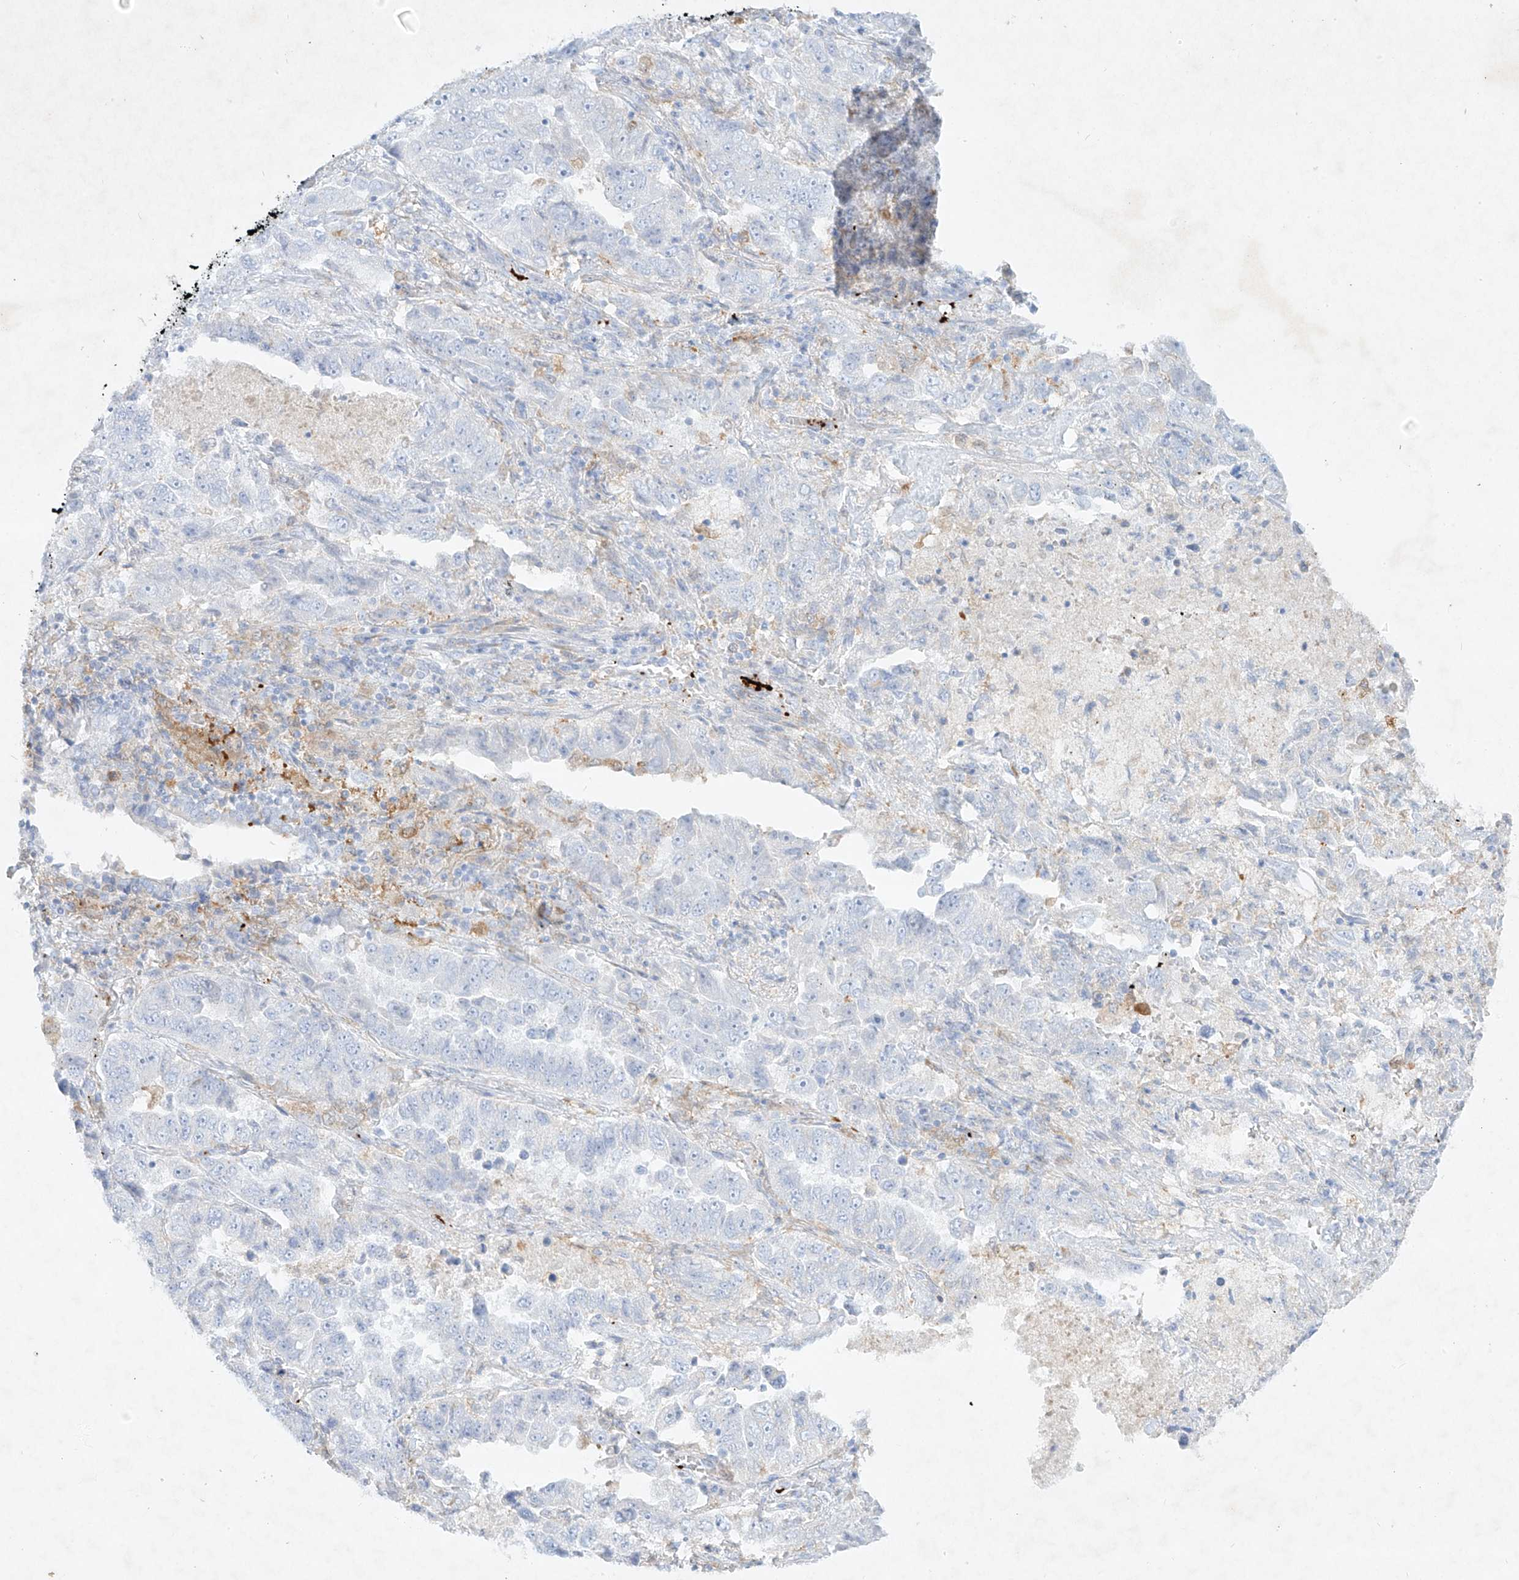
{"staining": {"intensity": "negative", "quantity": "none", "location": "none"}, "tissue": "lung cancer", "cell_type": "Tumor cells", "image_type": "cancer", "snomed": [{"axis": "morphology", "description": "Adenocarcinoma, NOS"}, {"axis": "topography", "description": "Lung"}], "caption": "Tumor cells are negative for protein expression in human lung cancer.", "gene": "PLEK", "patient": {"sex": "female", "age": 51}}